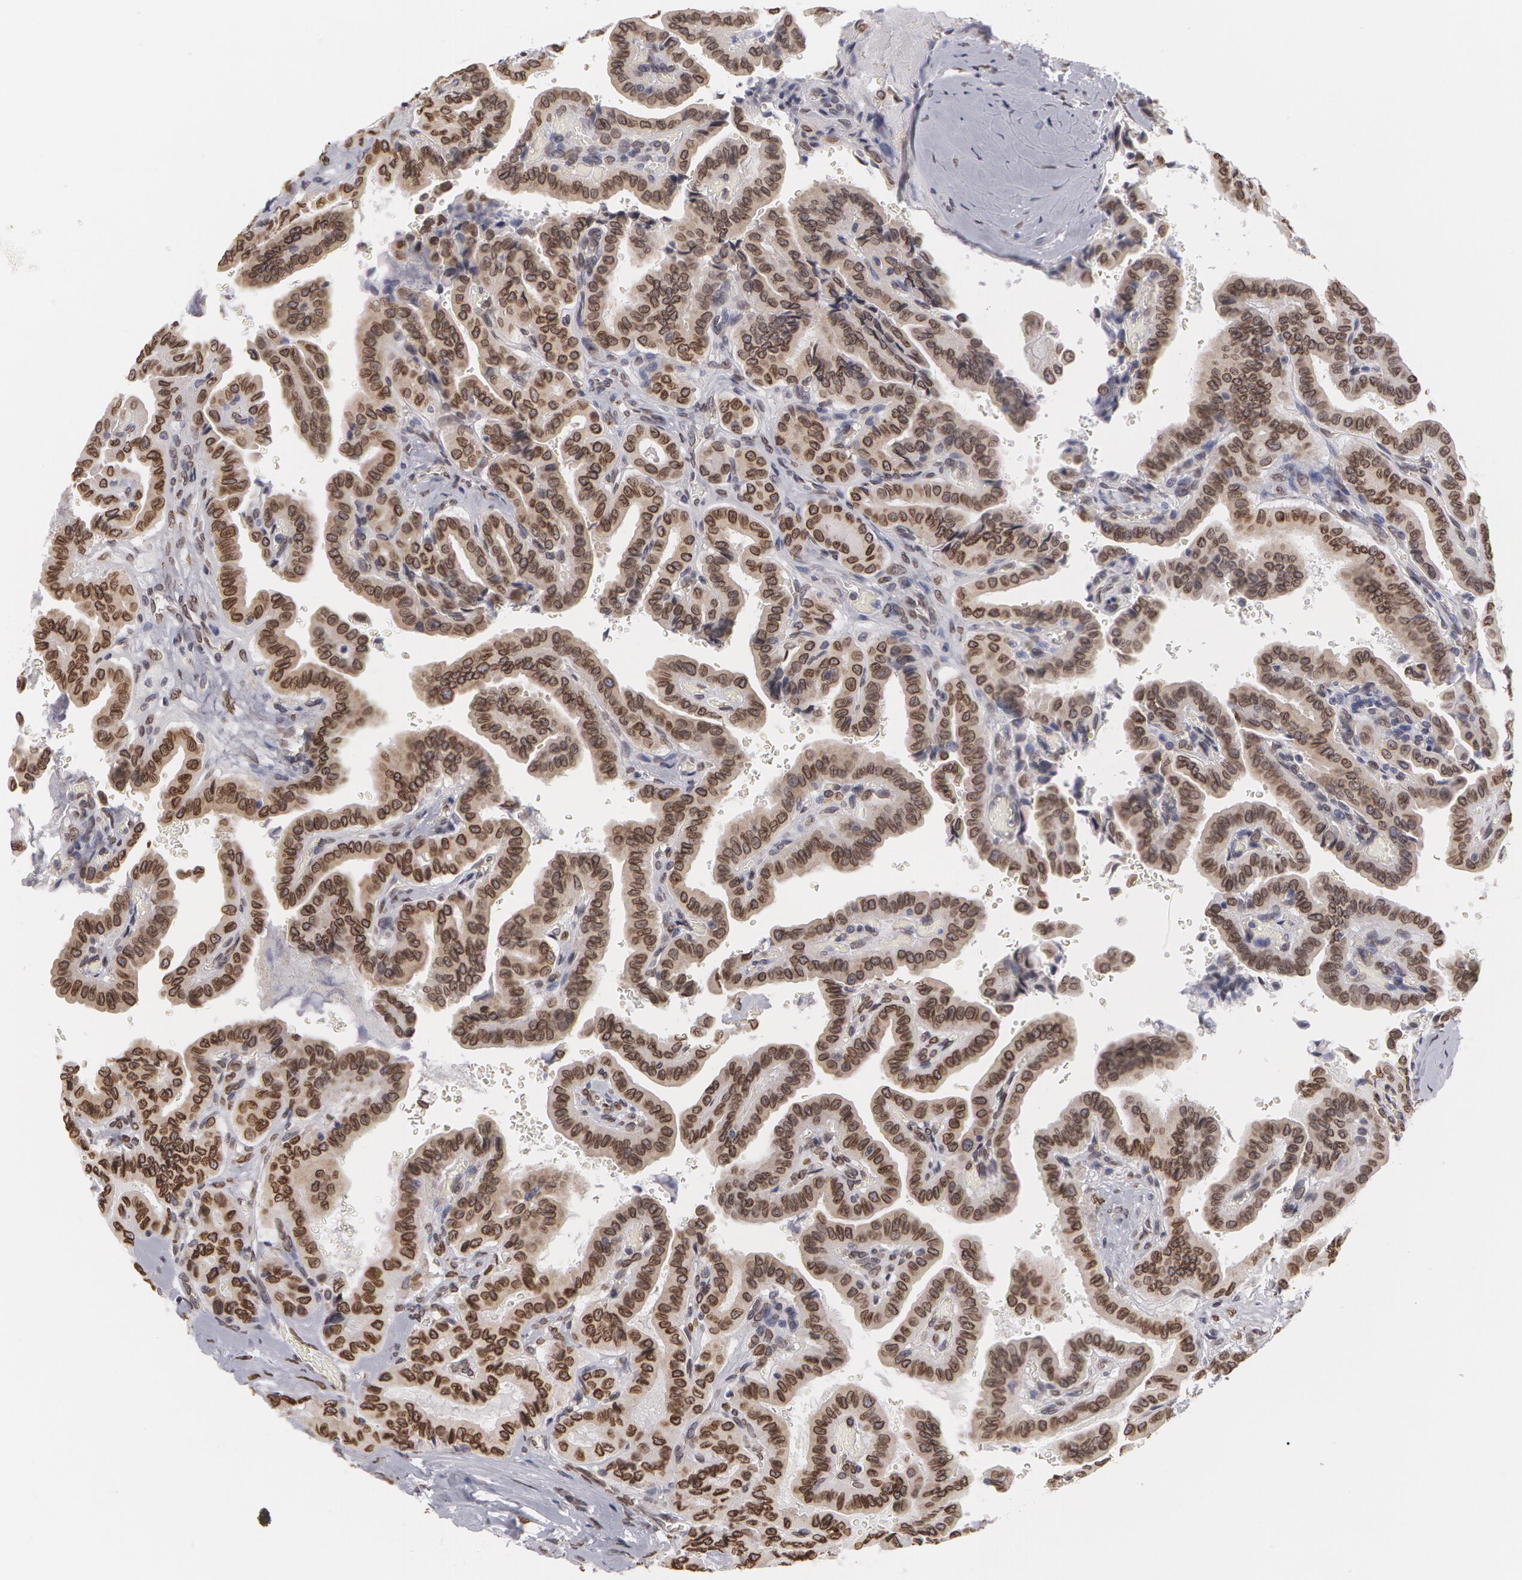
{"staining": {"intensity": "moderate", "quantity": ">75%", "location": "nuclear"}, "tissue": "thyroid cancer", "cell_type": "Tumor cells", "image_type": "cancer", "snomed": [{"axis": "morphology", "description": "Papillary adenocarcinoma, NOS"}, {"axis": "topography", "description": "Thyroid gland"}], "caption": "Moderate nuclear protein positivity is appreciated in approximately >75% of tumor cells in thyroid cancer (papillary adenocarcinoma). Using DAB (brown) and hematoxylin (blue) stains, captured at high magnification using brightfield microscopy.", "gene": "EMD", "patient": {"sex": "male", "age": 87}}